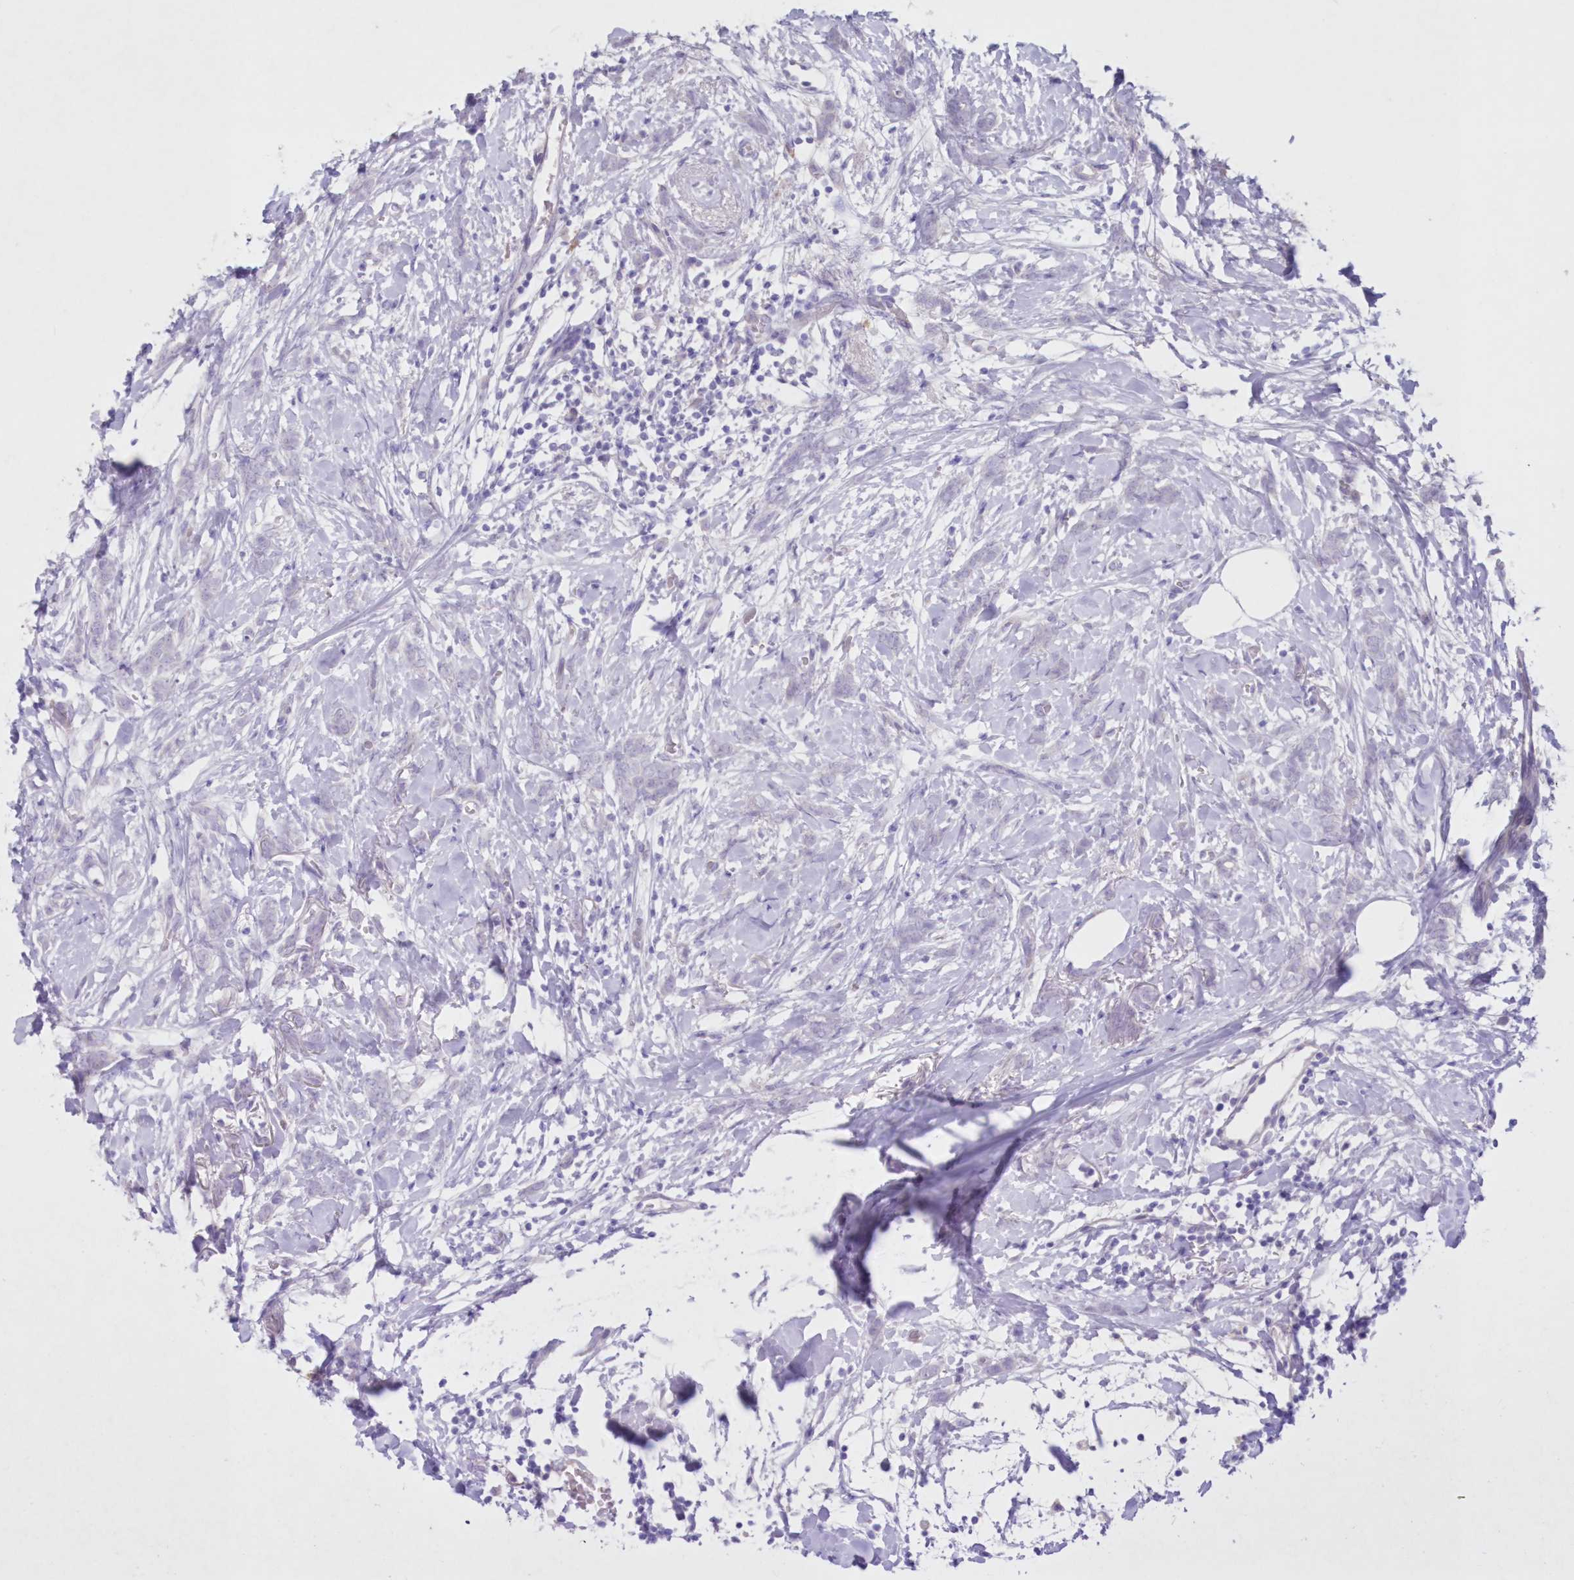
{"staining": {"intensity": "negative", "quantity": "none", "location": "none"}, "tissue": "breast cancer", "cell_type": "Tumor cells", "image_type": "cancer", "snomed": [{"axis": "morphology", "description": "Lobular carcinoma, in situ"}, {"axis": "morphology", "description": "Lobular carcinoma"}, {"axis": "topography", "description": "Breast"}], "caption": "High magnification brightfield microscopy of breast lobular carcinoma in situ stained with DAB (3,3'-diaminobenzidine) (brown) and counterstained with hematoxylin (blue): tumor cells show no significant expression. The staining is performed using DAB (3,3'-diaminobenzidine) brown chromogen with nuclei counter-stained in using hematoxylin.", "gene": "GCKR", "patient": {"sex": "female", "age": 41}}